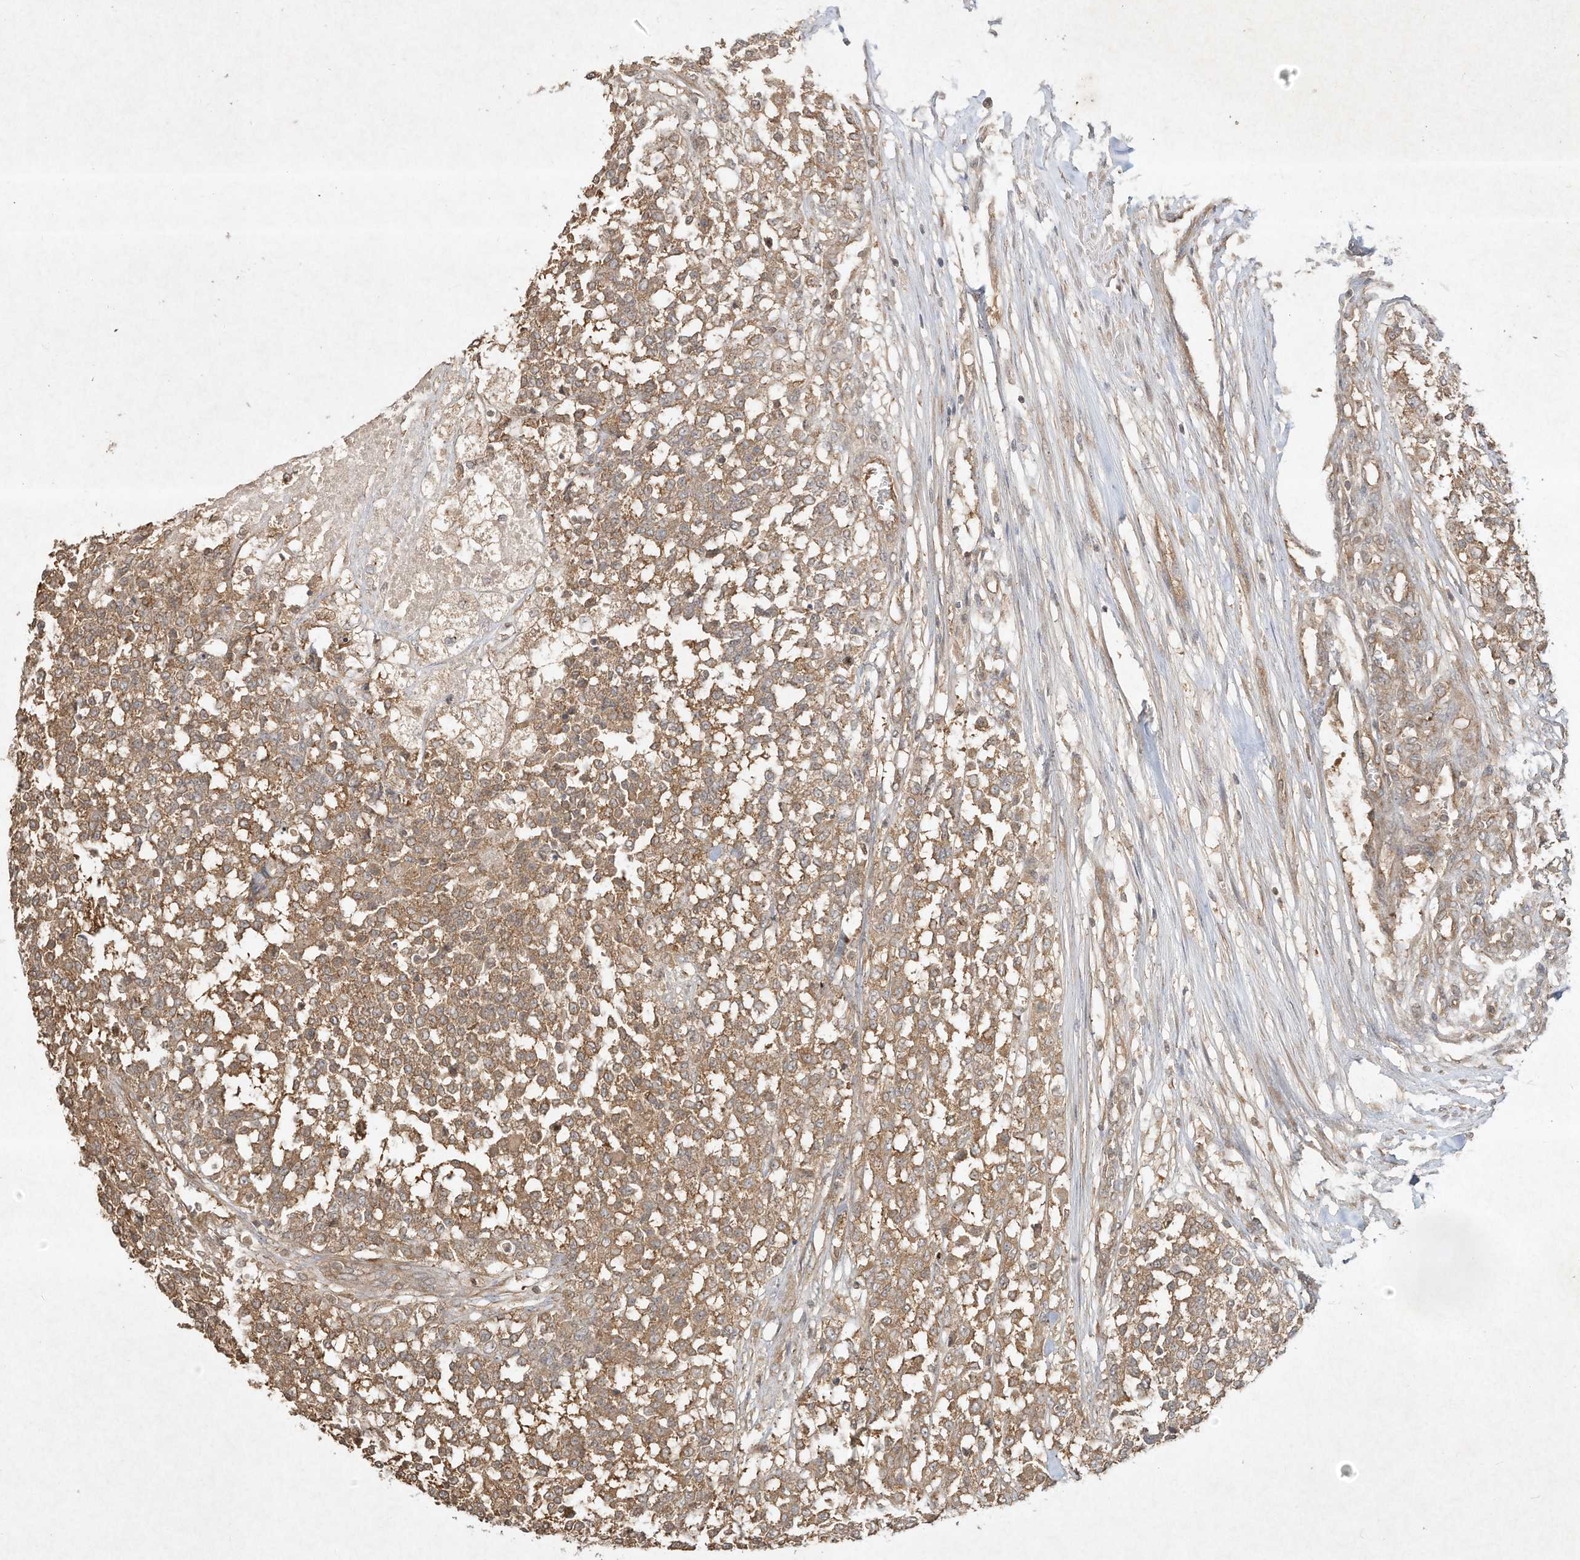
{"staining": {"intensity": "moderate", "quantity": ">75%", "location": "cytoplasmic/membranous"}, "tissue": "testis cancer", "cell_type": "Tumor cells", "image_type": "cancer", "snomed": [{"axis": "morphology", "description": "Seminoma, NOS"}, {"axis": "topography", "description": "Testis"}], "caption": "IHC histopathology image of neoplastic tissue: human testis cancer stained using immunohistochemistry demonstrates medium levels of moderate protein expression localized specifically in the cytoplasmic/membranous of tumor cells, appearing as a cytoplasmic/membranous brown color.", "gene": "DYNC1I2", "patient": {"sex": "male", "age": 59}}